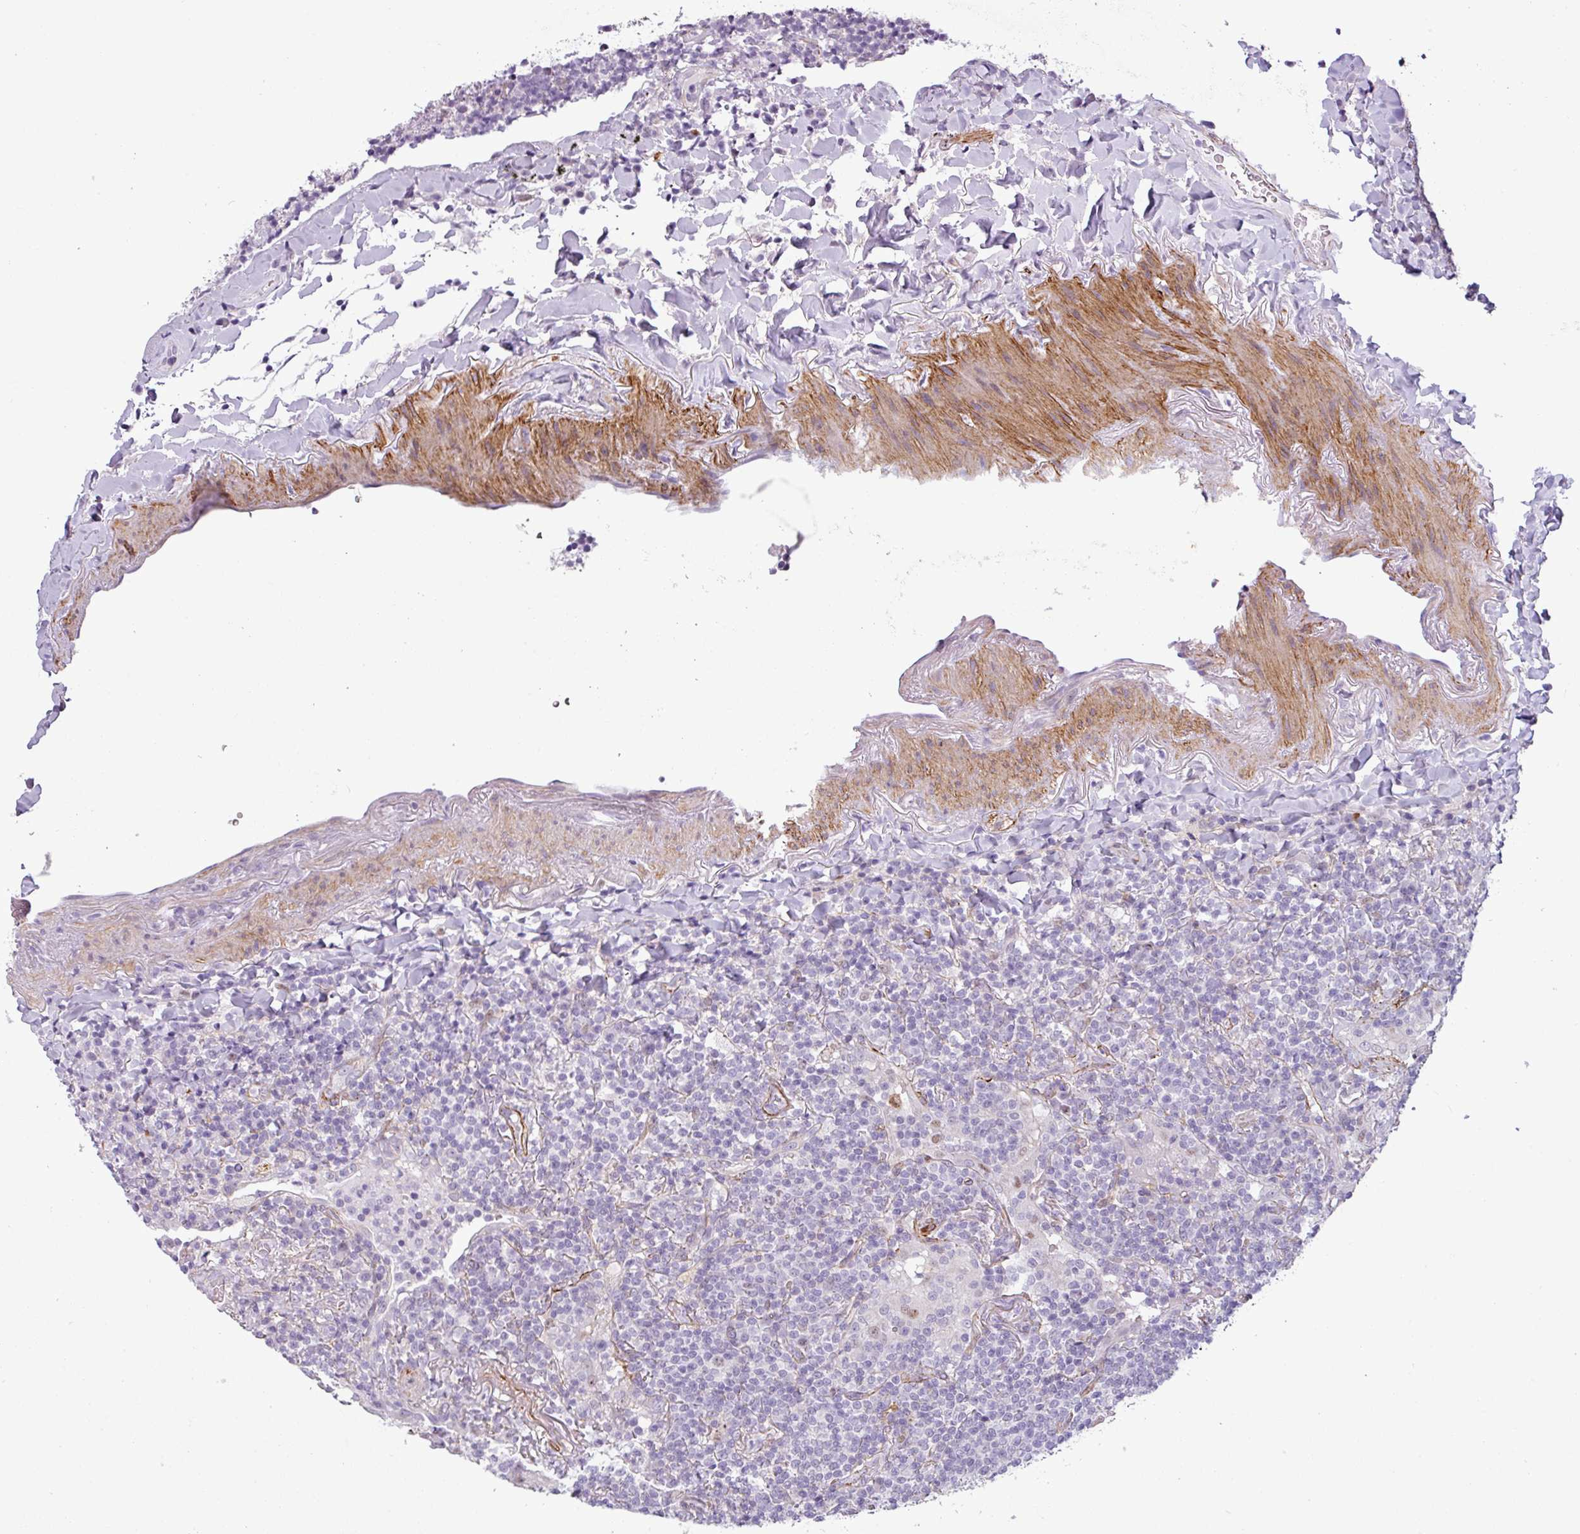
{"staining": {"intensity": "negative", "quantity": "none", "location": "none"}, "tissue": "lymphoma", "cell_type": "Tumor cells", "image_type": "cancer", "snomed": [{"axis": "morphology", "description": "Malignant lymphoma, non-Hodgkin's type, Low grade"}, {"axis": "topography", "description": "Lung"}], "caption": "This is an IHC image of malignant lymphoma, non-Hodgkin's type (low-grade). There is no expression in tumor cells.", "gene": "ATP10A", "patient": {"sex": "female", "age": 71}}